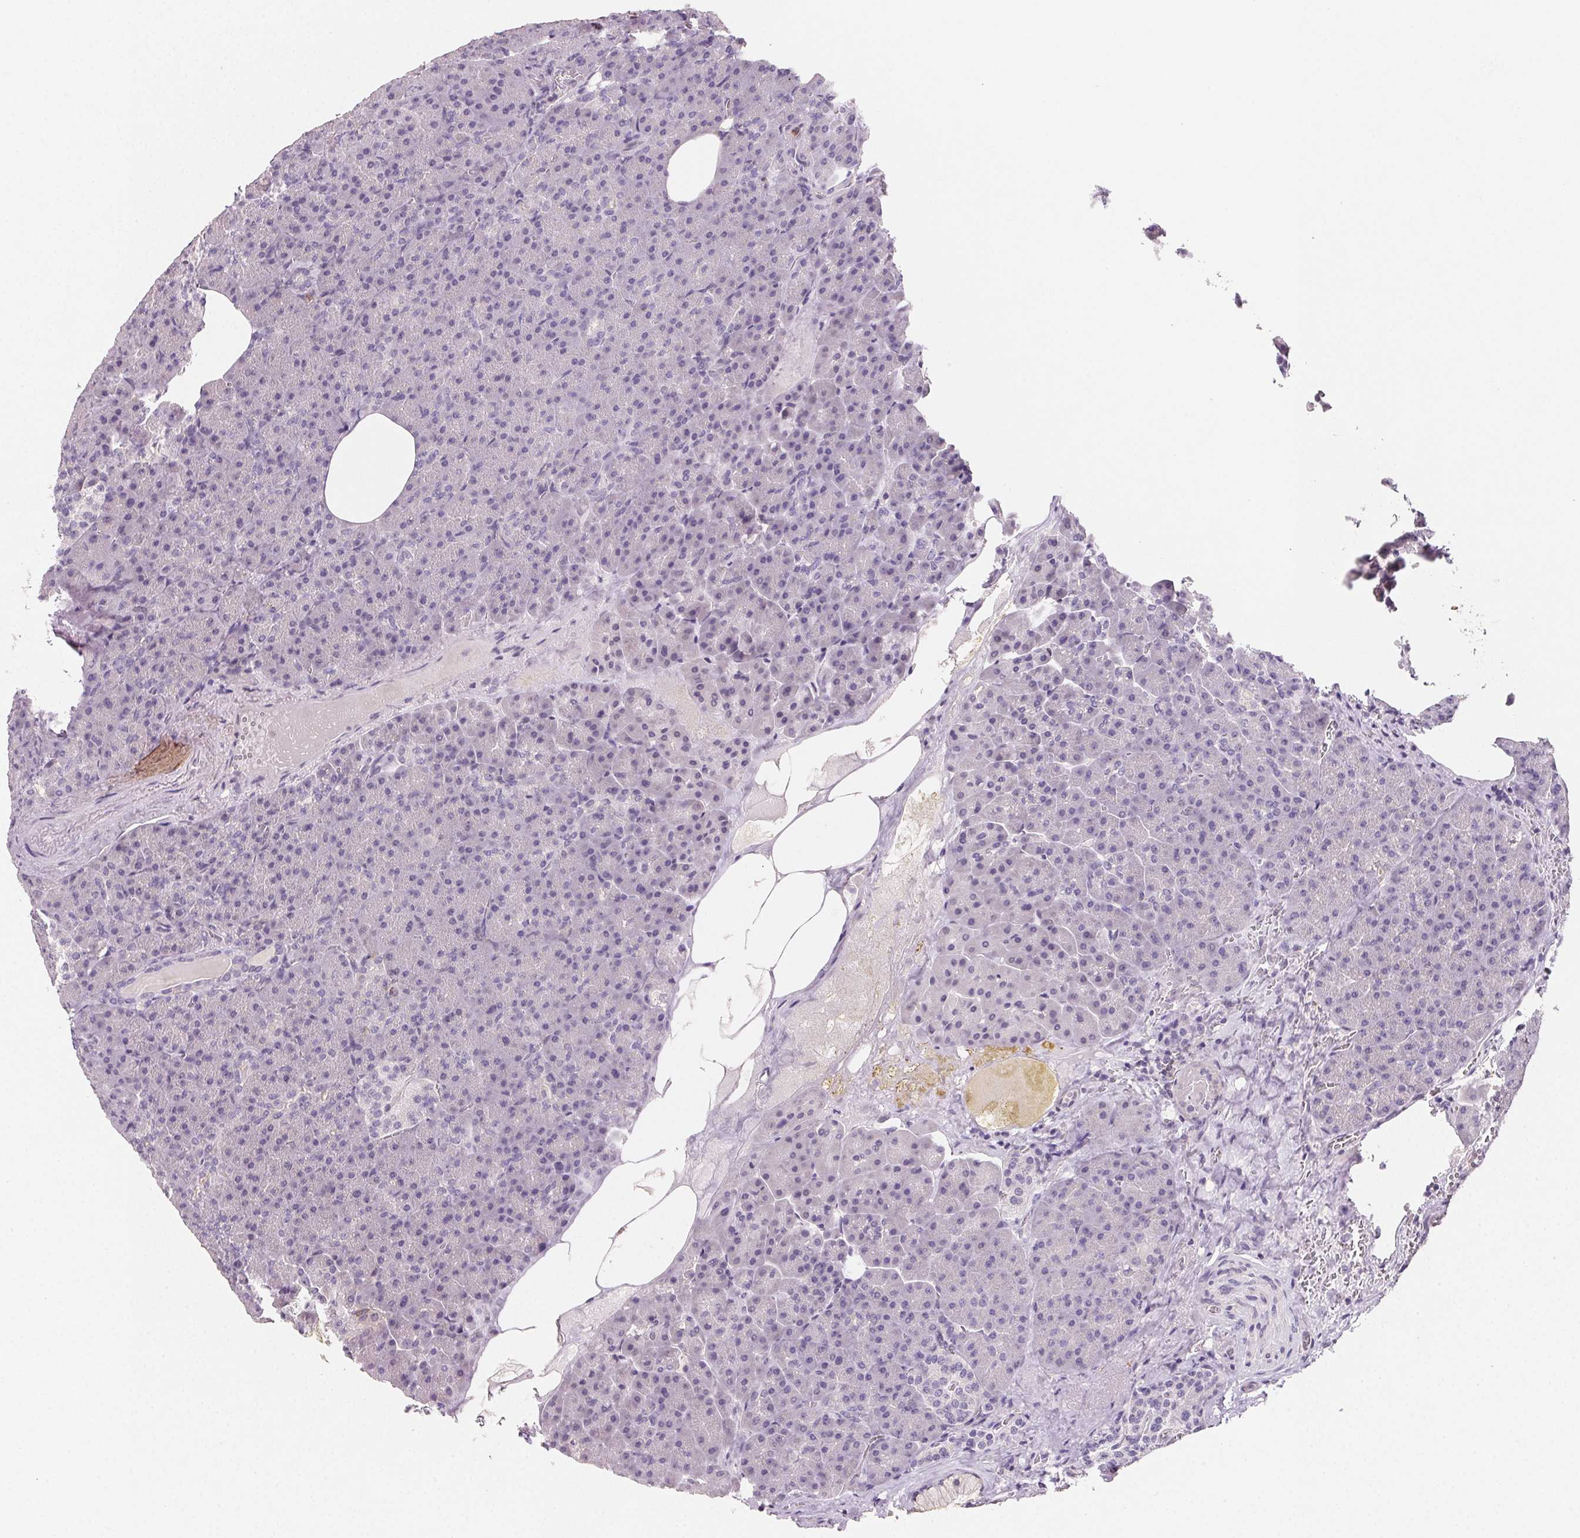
{"staining": {"intensity": "negative", "quantity": "none", "location": "none"}, "tissue": "pancreas", "cell_type": "Exocrine glandular cells", "image_type": "normal", "snomed": [{"axis": "morphology", "description": "Normal tissue, NOS"}, {"axis": "topography", "description": "Pancreas"}], "caption": "DAB immunohistochemical staining of normal pancreas exhibits no significant positivity in exocrine glandular cells. Nuclei are stained in blue.", "gene": "GBP1", "patient": {"sex": "female", "age": 74}}